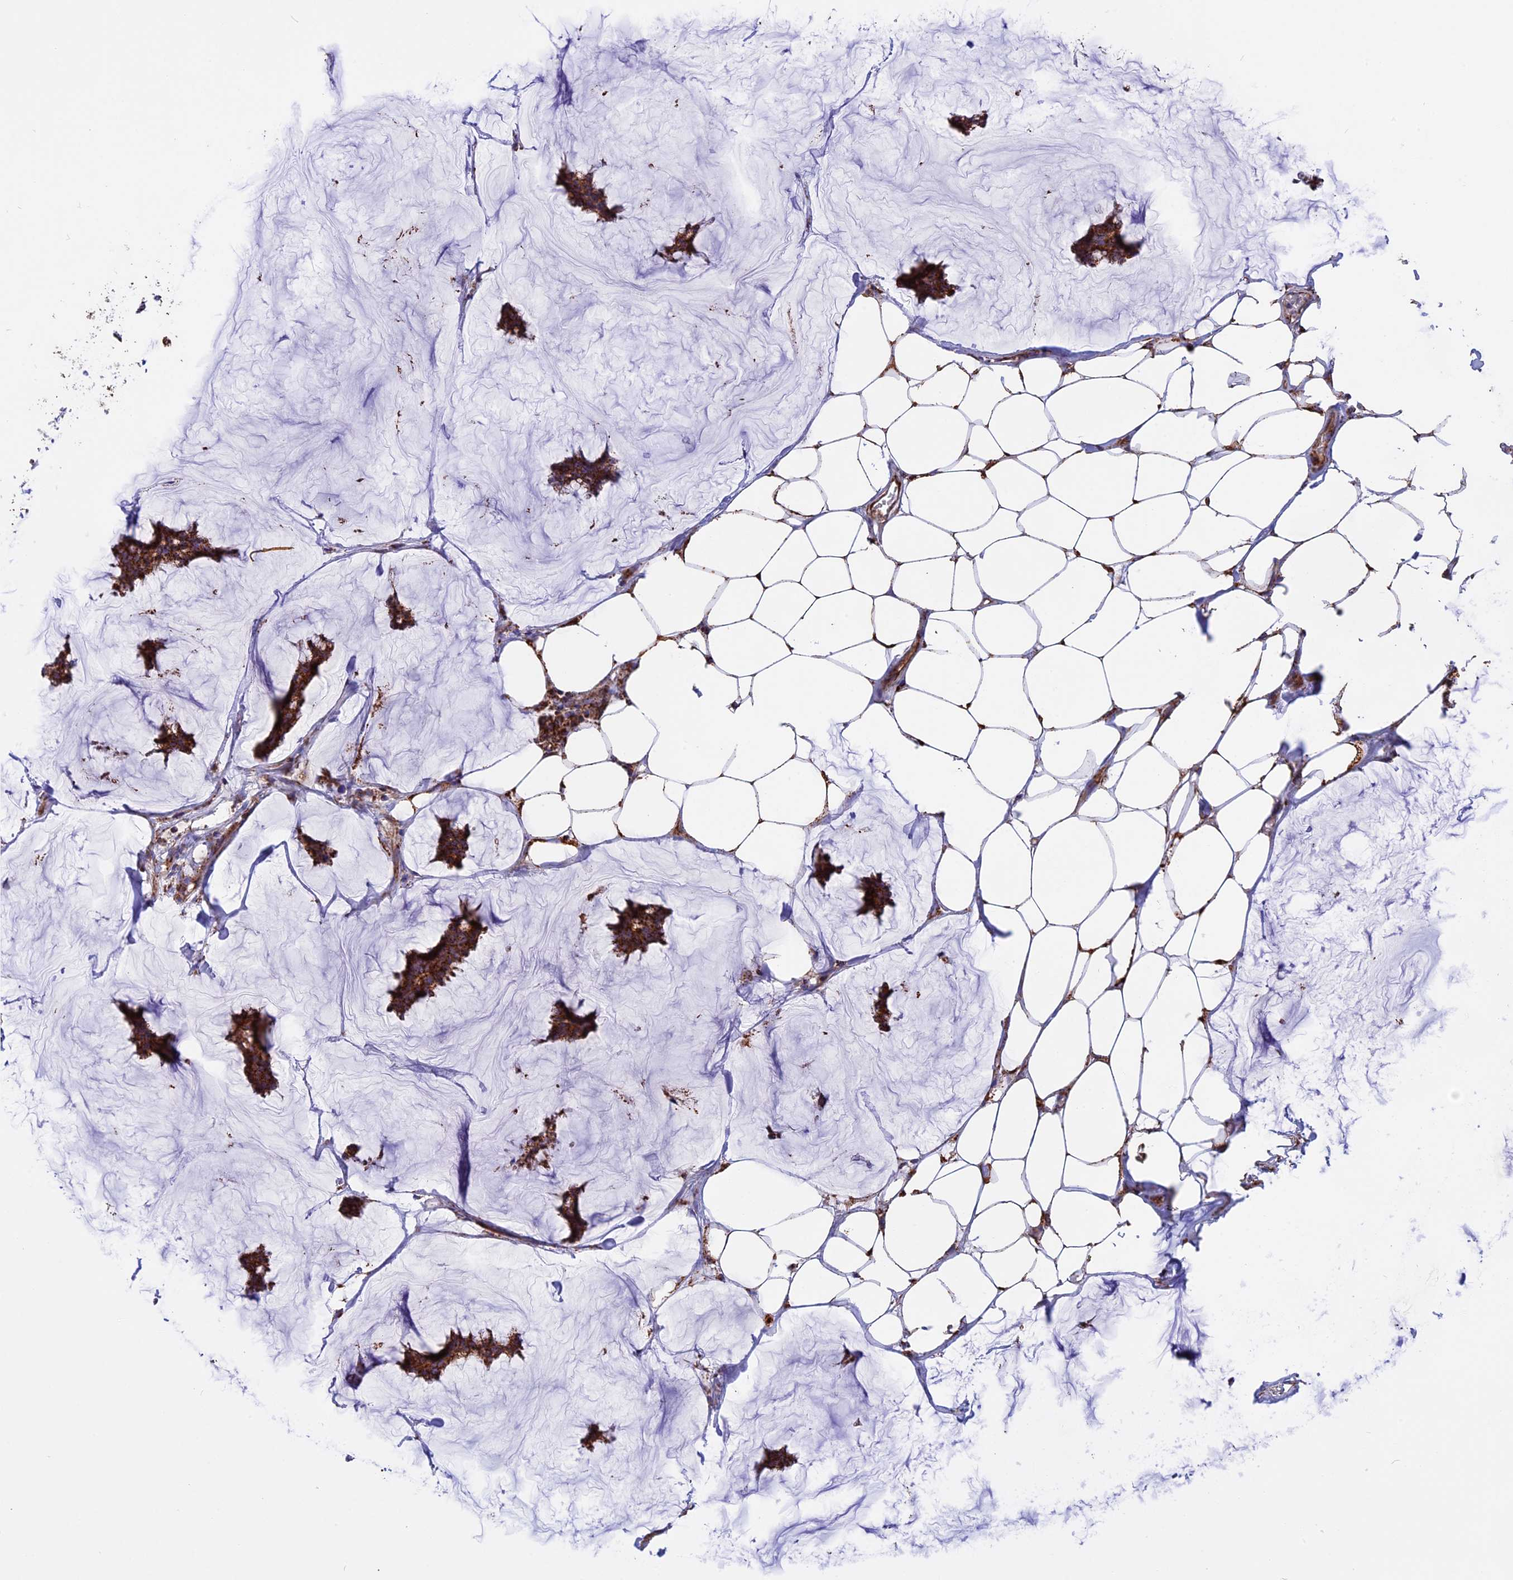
{"staining": {"intensity": "strong", "quantity": ">75%", "location": "cytoplasmic/membranous"}, "tissue": "breast cancer", "cell_type": "Tumor cells", "image_type": "cancer", "snomed": [{"axis": "morphology", "description": "Duct carcinoma"}, {"axis": "topography", "description": "Breast"}], "caption": "Immunohistochemistry (IHC) of human breast cancer (invasive ductal carcinoma) shows high levels of strong cytoplasmic/membranous positivity in approximately >75% of tumor cells. Immunohistochemistry stains the protein of interest in brown and the nuclei are stained blue.", "gene": "UQCRB", "patient": {"sex": "female", "age": 93}}